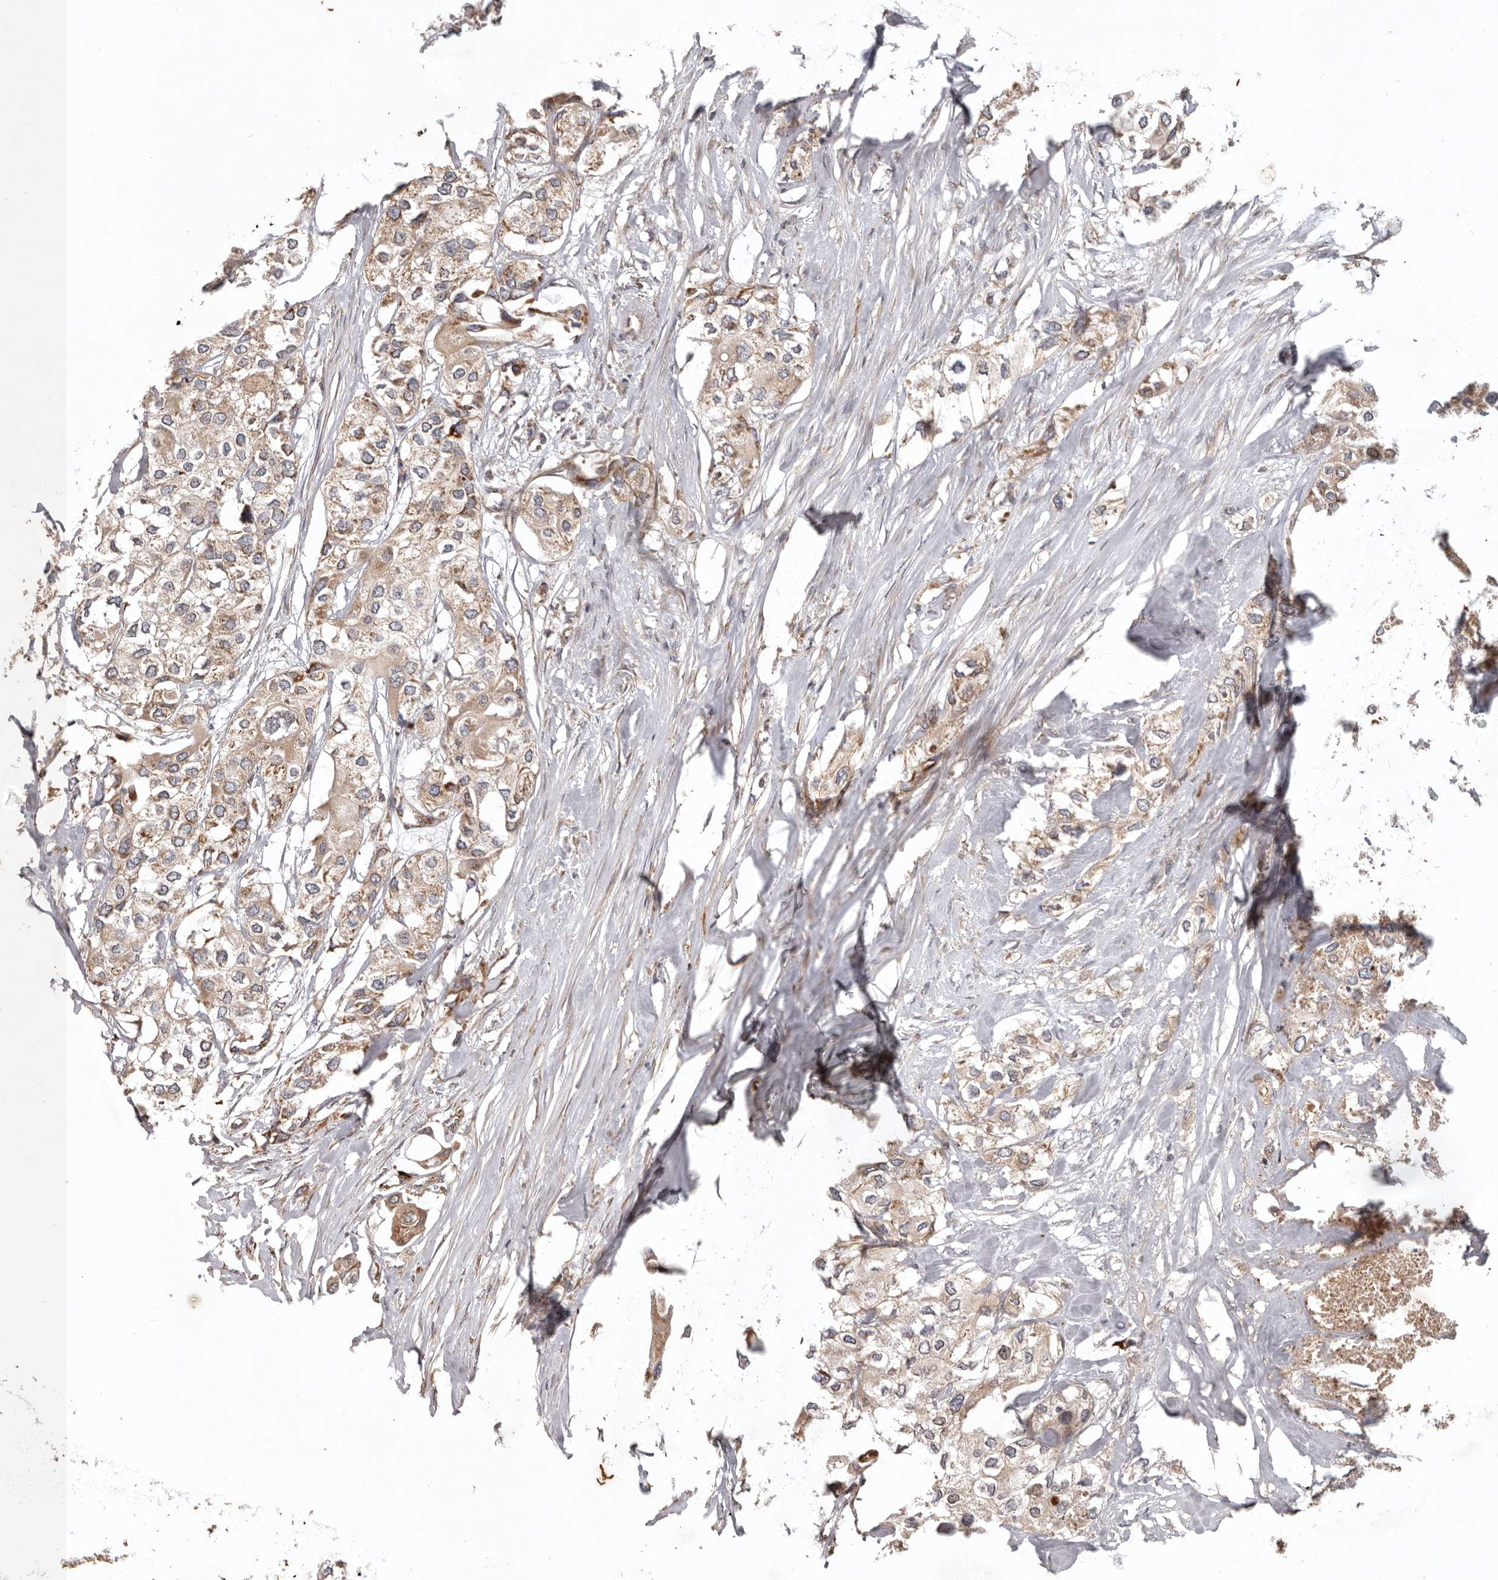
{"staining": {"intensity": "moderate", "quantity": ">75%", "location": "cytoplasmic/membranous"}, "tissue": "urothelial cancer", "cell_type": "Tumor cells", "image_type": "cancer", "snomed": [{"axis": "morphology", "description": "Urothelial carcinoma, High grade"}, {"axis": "topography", "description": "Urinary bladder"}], "caption": "An immunohistochemistry (IHC) histopathology image of neoplastic tissue is shown. Protein staining in brown shows moderate cytoplasmic/membranous positivity in high-grade urothelial carcinoma within tumor cells. (DAB IHC with brightfield microscopy, high magnification).", "gene": "MRPS10", "patient": {"sex": "male", "age": 64}}